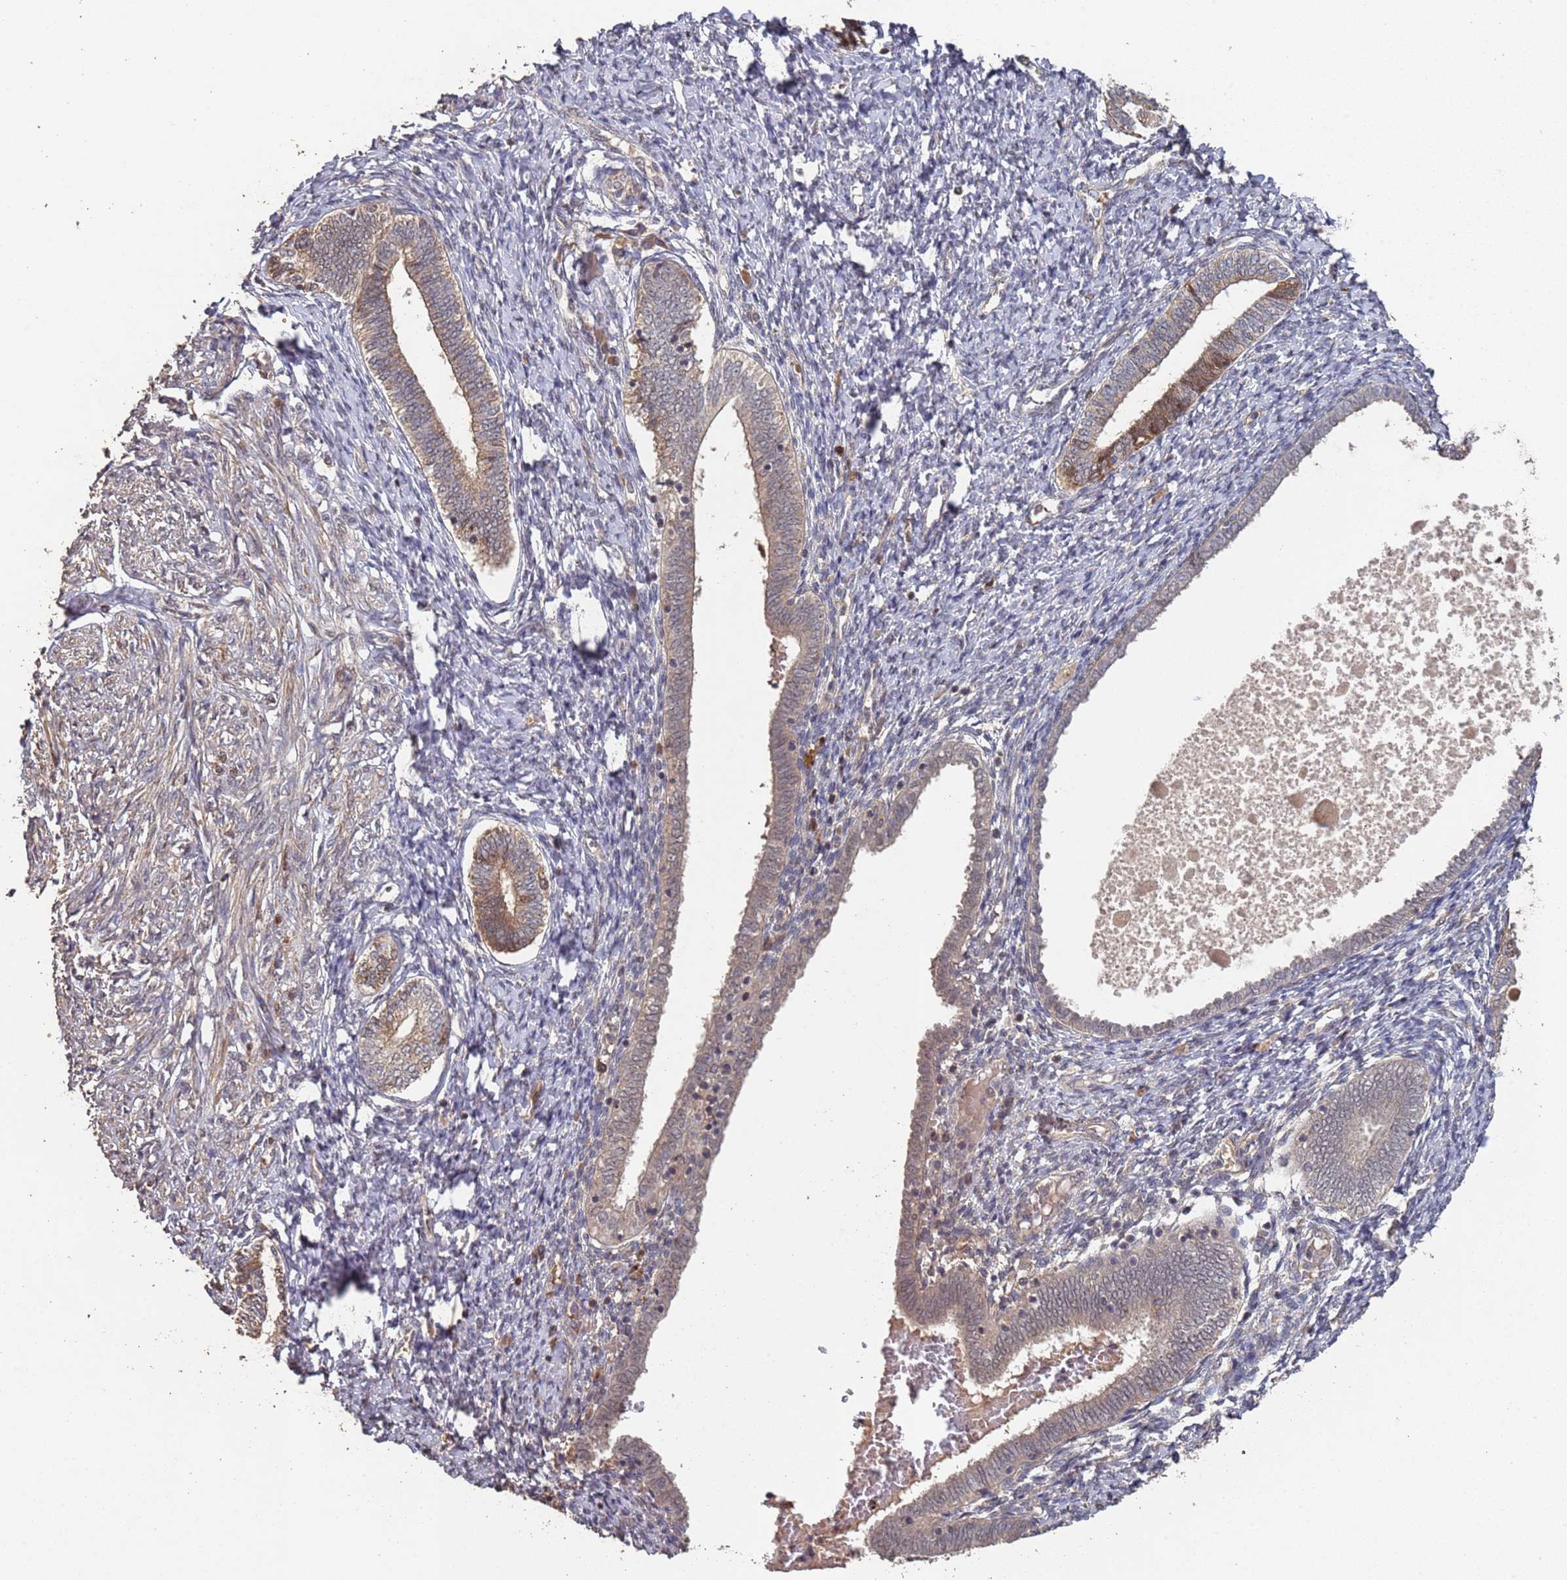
{"staining": {"intensity": "negative", "quantity": "none", "location": "none"}, "tissue": "endometrium", "cell_type": "Cells in endometrial stroma", "image_type": "normal", "snomed": [{"axis": "morphology", "description": "Normal tissue, NOS"}, {"axis": "topography", "description": "Endometrium"}], "caption": "There is no significant staining in cells in endometrial stroma of endometrium. The staining is performed using DAB (3,3'-diaminobenzidine) brown chromogen with nuclei counter-stained in using hematoxylin.", "gene": "FRAT1", "patient": {"sex": "female", "age": 72}}